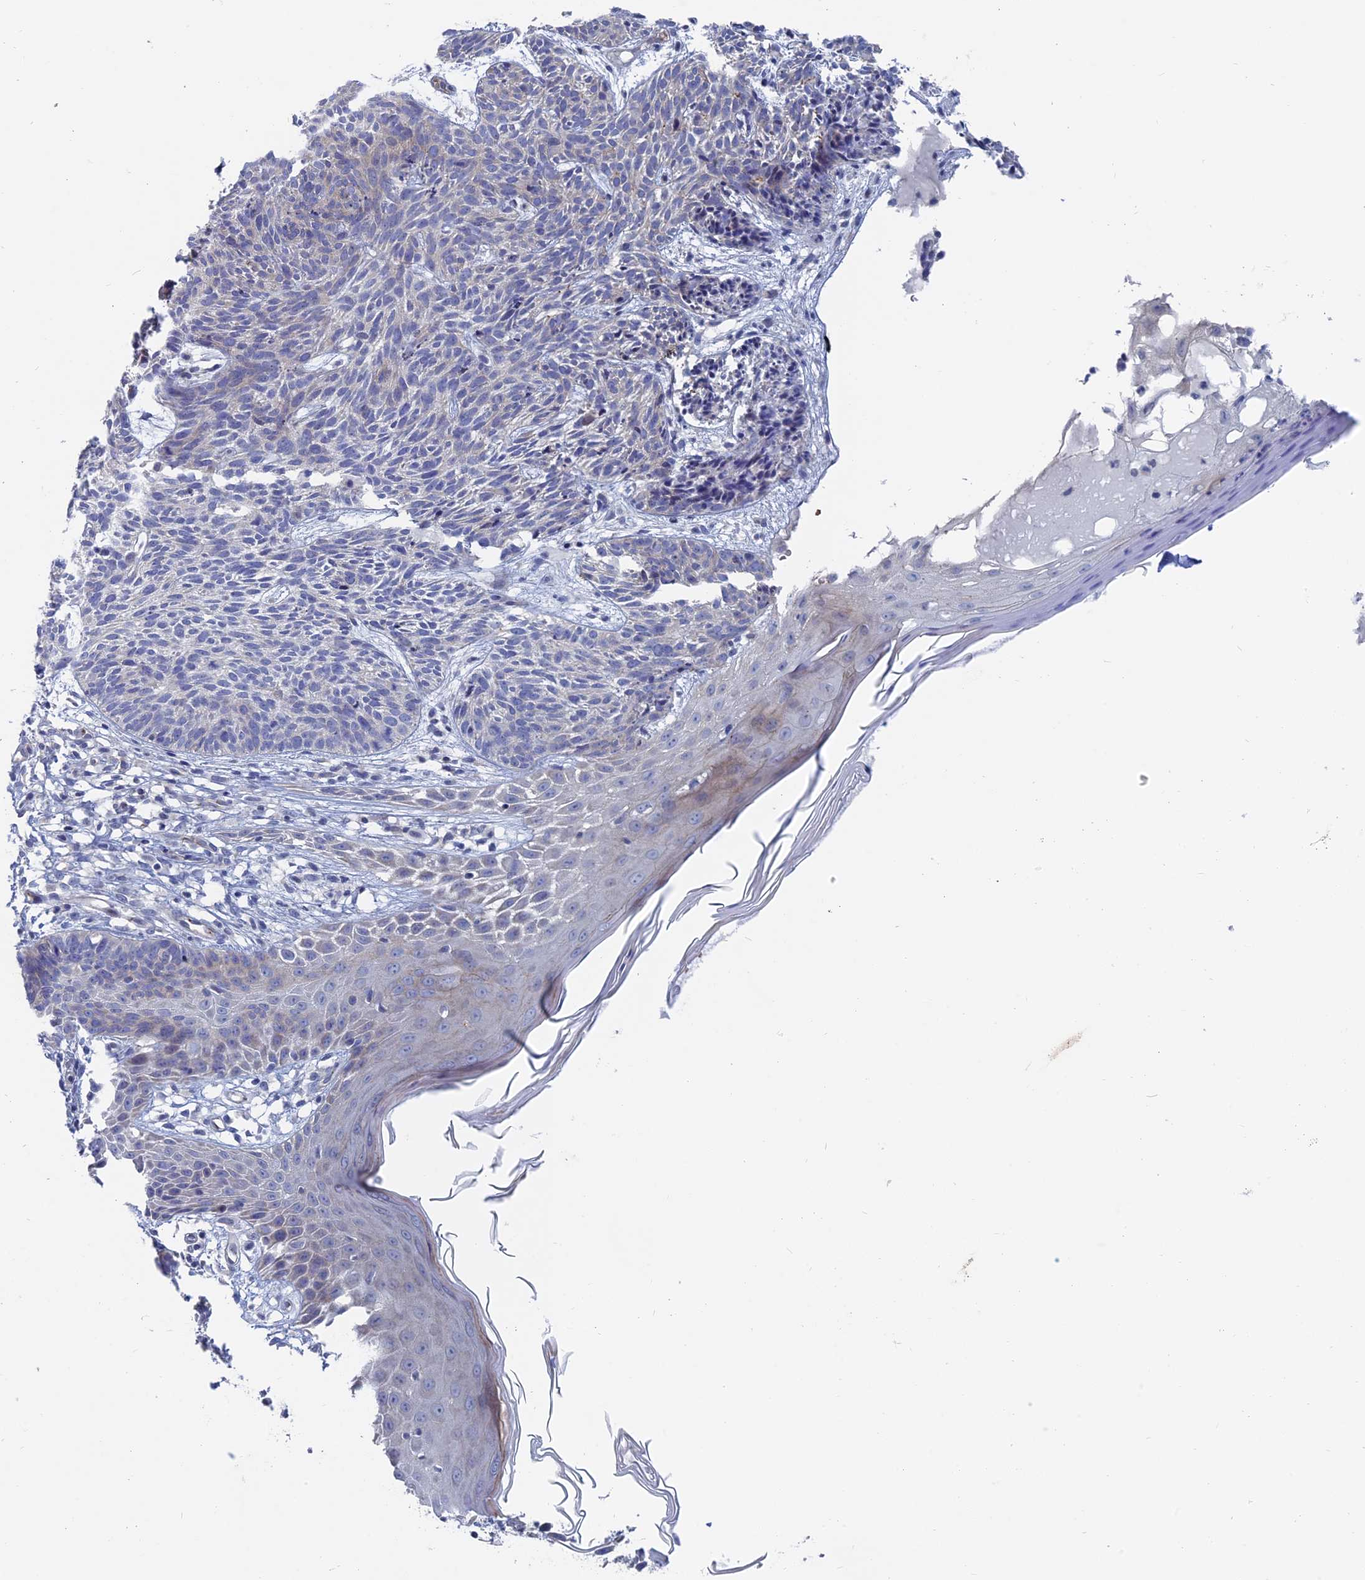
{"staining": {"intensity": "weak", "quantity": "<25%", "location": "cytoplasmic/membranous"}, "tissue": "skin cancer", "cell_type": "Tumor cells", "image_type": "cancer", "snomed": [{"axis": "morphology", "description": "Basal cell carcinoma"}, {"axis": "topography", "description": "Skin"}], "caption": "High power microscopy micrograph of an IHC image of skin cancer (basal cell carcinoma), revealing no significant staining in tumor cells.", "gene": "TBC1D30", "patient": {"sex": "female", "age": 66}}